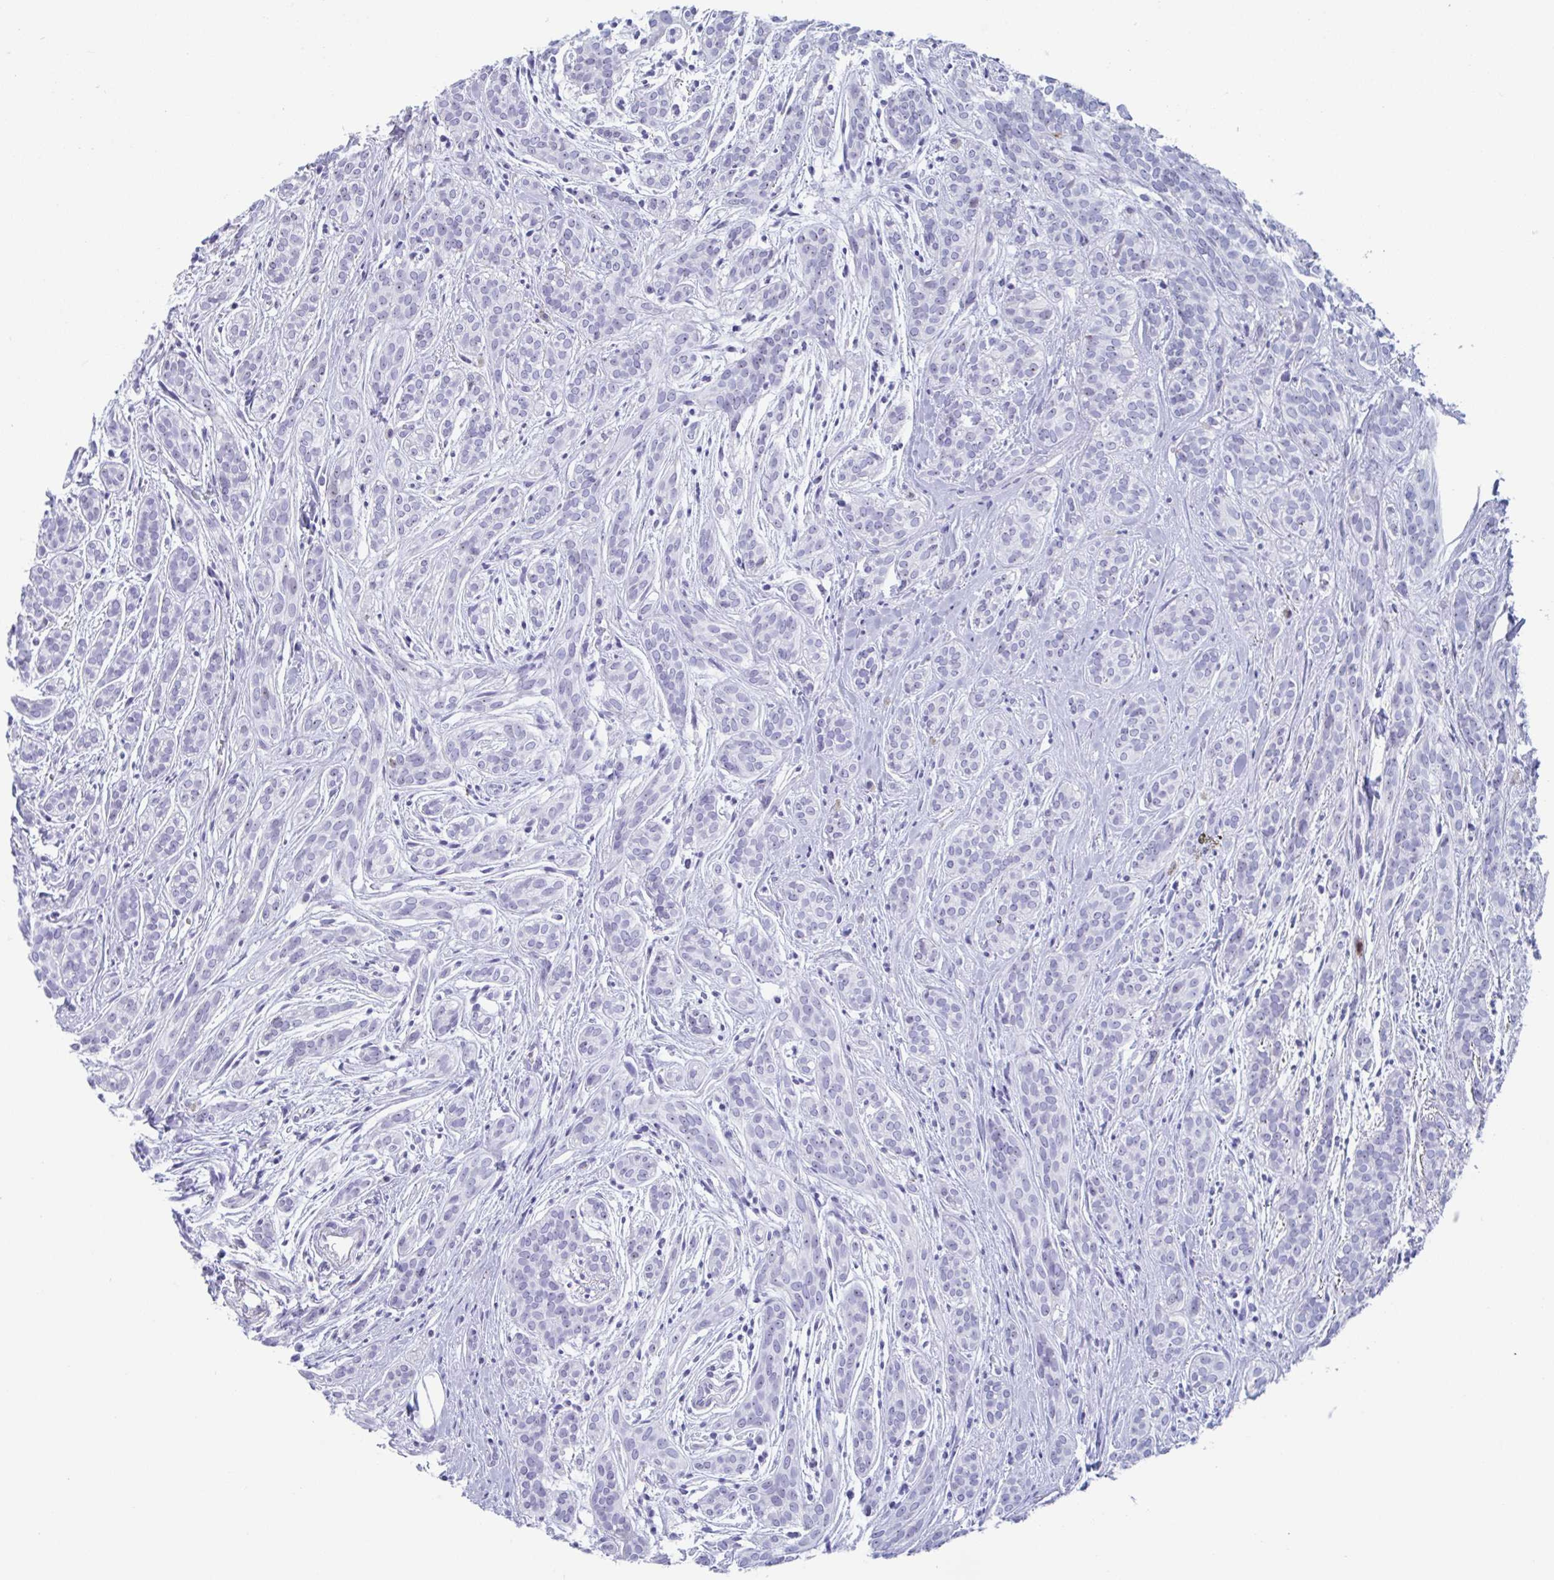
{"staining": {"intensity": "negative", "quantity": "none", "location": "none"}, "tissue": "head and neck cancer", "cell_type": "Tumor cells", "image_type": "cancer", "snomed": [{"axis": "morphology", "description": "Adenocarcinoma, NOS"}, {"axis": "topography", "description": "Head-Neck"}], "caption": "A high-resolution image shows immunohistochemistry (IHC) staining of head and neck cancer (adenocarcinoma), which reveals no significant staining in tumor cells. (Stains: DAB (3,3'-diaminobenzidine) immunohistochemistry (IHC) with hematoxylin counter stain, Microscopy: brightfield microscopy at high magnification).", "gene": "CYP4F11", "patient": {"sex": "female", "age": 57}}